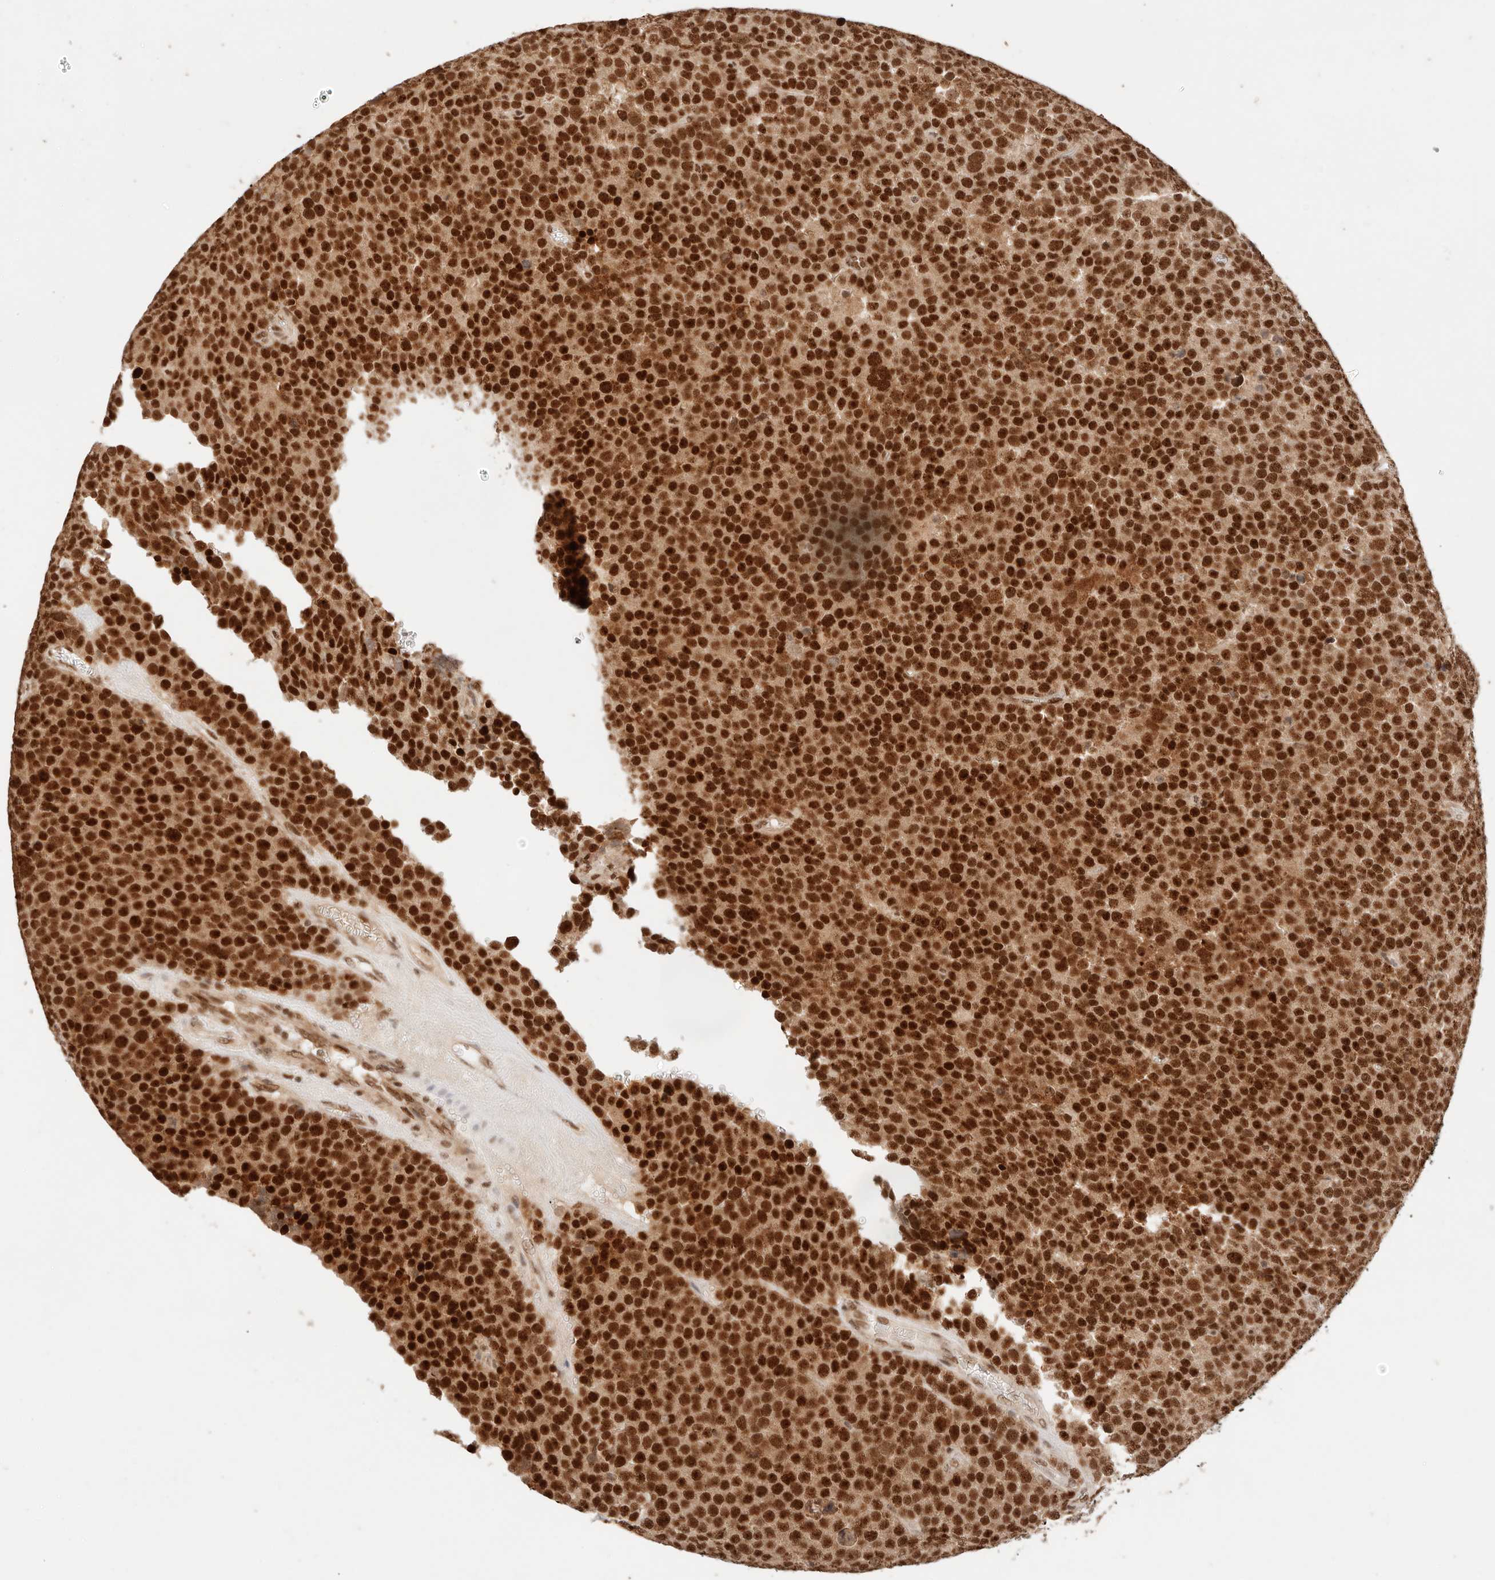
{"staining": {"intensity": "strong", "quantity": ">75%", "location": "nuclear"}, "tissue": "testis cancer", "cell_type": "Tumor cells", "image_type": "cancer", "snomed": [{"axis": "morphology", "description": "Seminoma, NOS"}, {"axis": "topography", "description": "Testis"}], "caption": "Brown immunohistochemical staining in seminoma (testis) reveals strong nuclear expression in about >75% of tumor cells. Ihc stains the protein of interest in brown and the nuclei are stained blue.", "gene": "GTF2E2", "patient": {"sex": "male", "age": 71}}